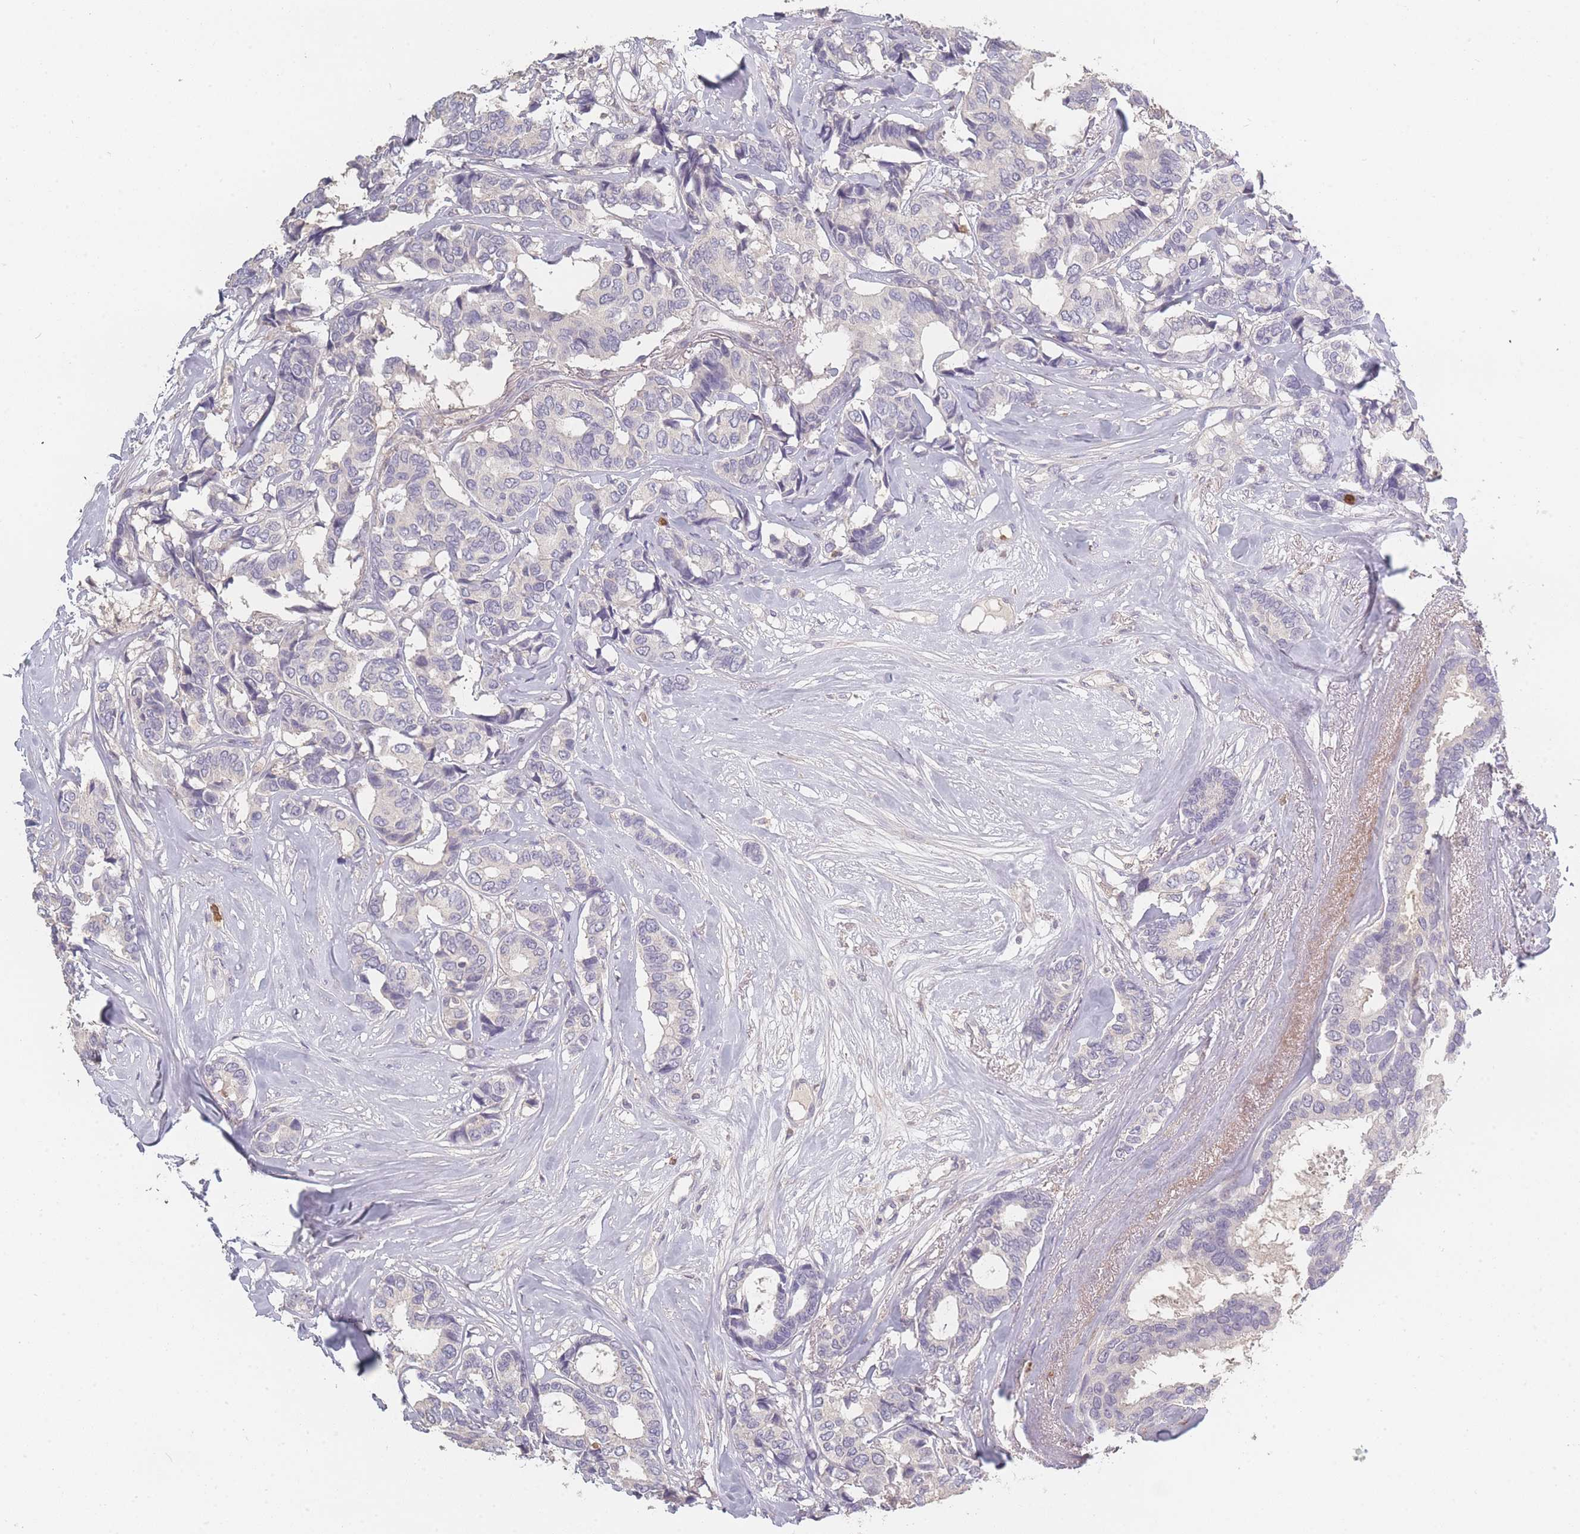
{"staining": {"intensity": "negative", "quantity": "none", "location": "none"}, "tissue": "breast cancer", "cell_type": "Tumor cells", "image_type": "cancer", "snomed": [{"axis": "morphology", "description": "Duct carcinoma"}, {"axis": "topography", "description": "Breast"}], "caption": "Breast cancer (invasive ductal carcinoma) was stained to show a protein in brown. There is no significant staining in tumor cells.", "gene": "BST1", "patient": {"sex": "female", "age": 87}}